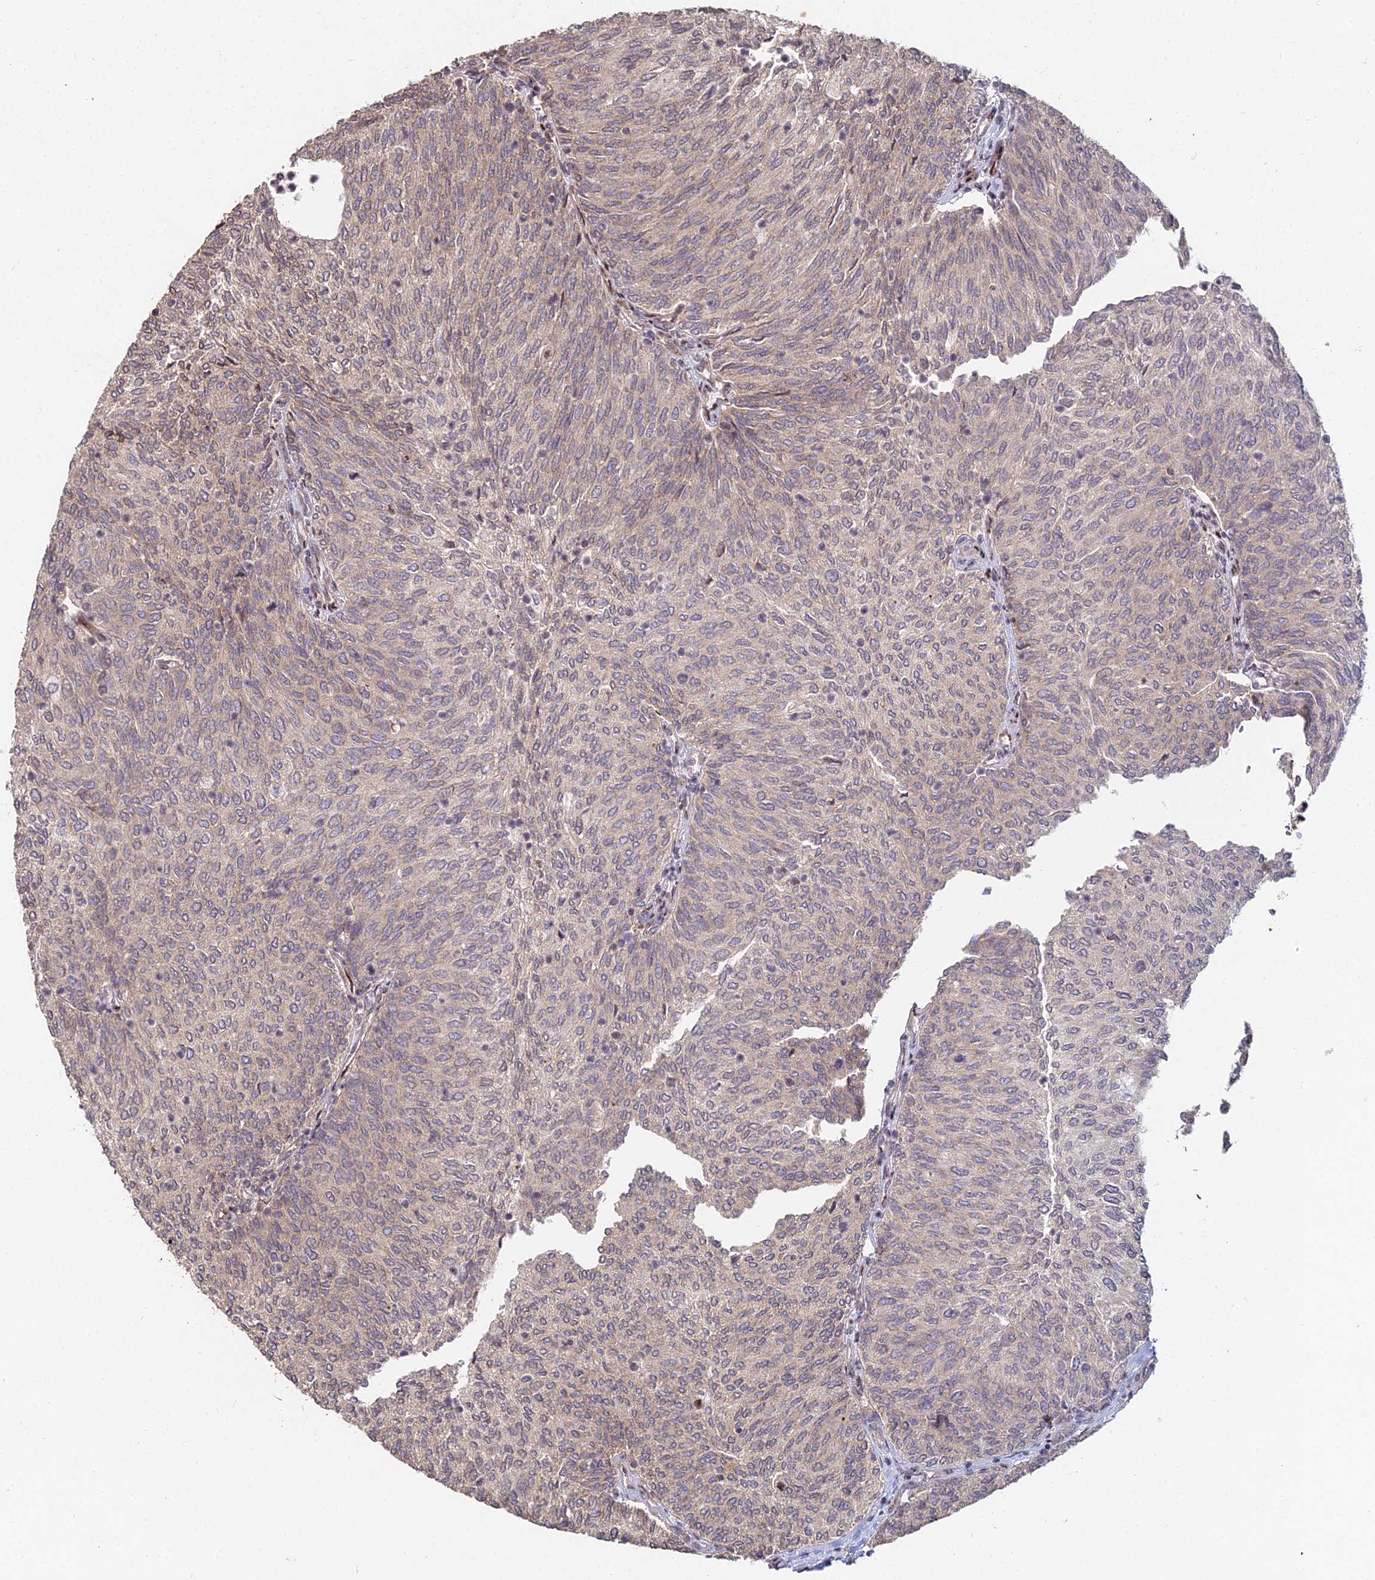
{"staining": {"intensity": "moderate", "quantity": "25%-75%", "location": "cytoplasmic/membranous"}, "tissue": "urothelial cancer", "cell_type": "Tumor cells", "image_type": "cancer", "snomed": [{"axis": "morphology", "description": "Urothelial carcinoma, High grade"}, {"axis": "topography", "description": "Urinary bladder"}], "caption": "This is a histology image of immunohistochemistry staining of high-grade urothelial carcinoma, which shows moderate expression in the cytoplasmic/membranous of tumor cells.", "gene": "RBMS2", "patient": {"sex": "female", "age": 79}}